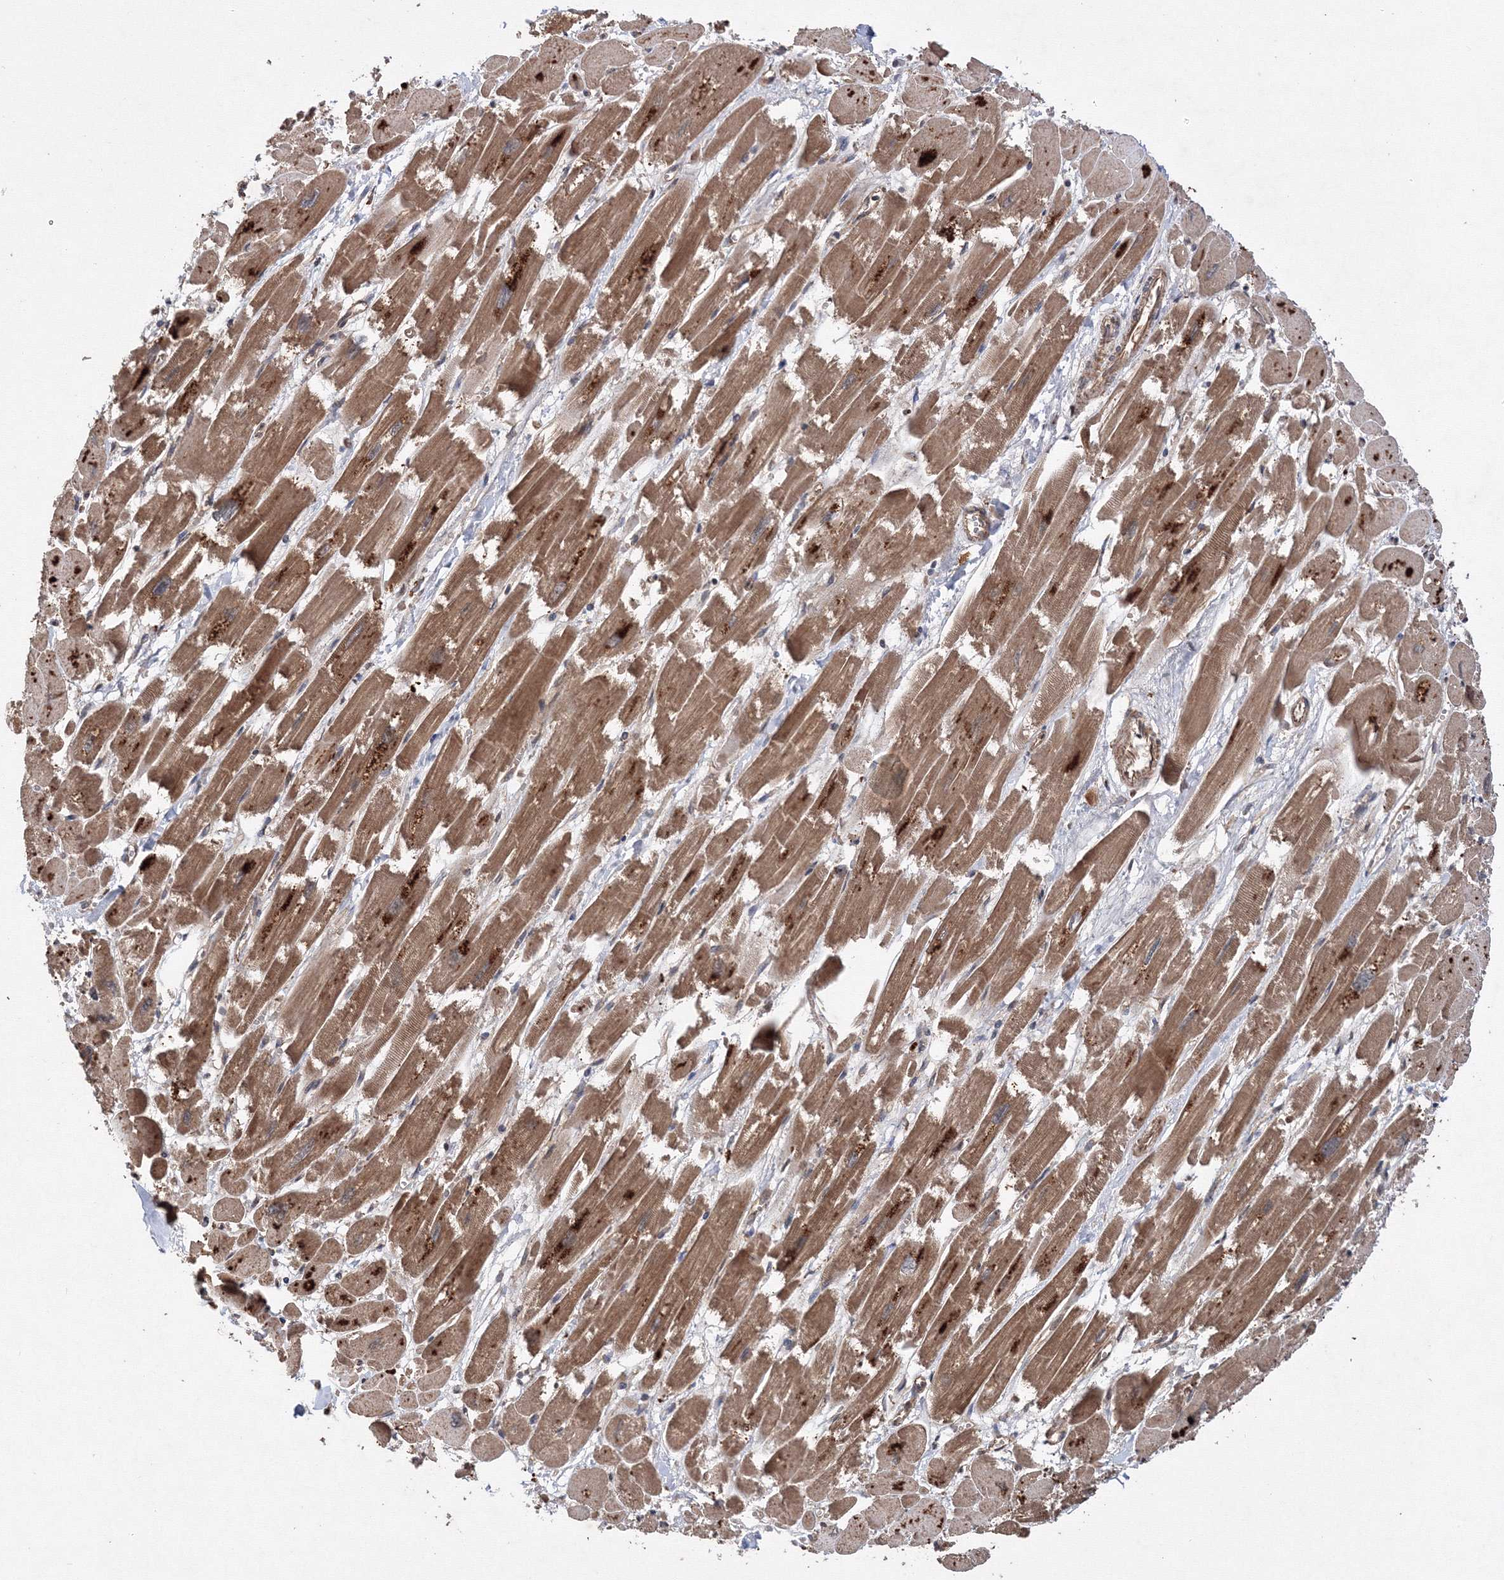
{"staining": {"intensity": "moderate", "quantity": ">75%", "location": "cytoplasmic/membranous"}, "tissue": "heart muscle", "cell_type": "Cardiomyocytes", "image_type": "normal", "snomed": [{"axis": "morphology", "description": "Normal tissue, NOS"}, {"axis": "topography", "description": "Heart"}], "caption": "Immunohistochemical staining of benign heart muscle shows >75% levels of moderate cytoplasmic/membranous protein staining in approximately >75% of cardiomyocytes. (brown staining indicates protein expression, while blue staining denotes nuclei).", "gene": "ATG3", "patient": {"sex": "male", "age": 54}}